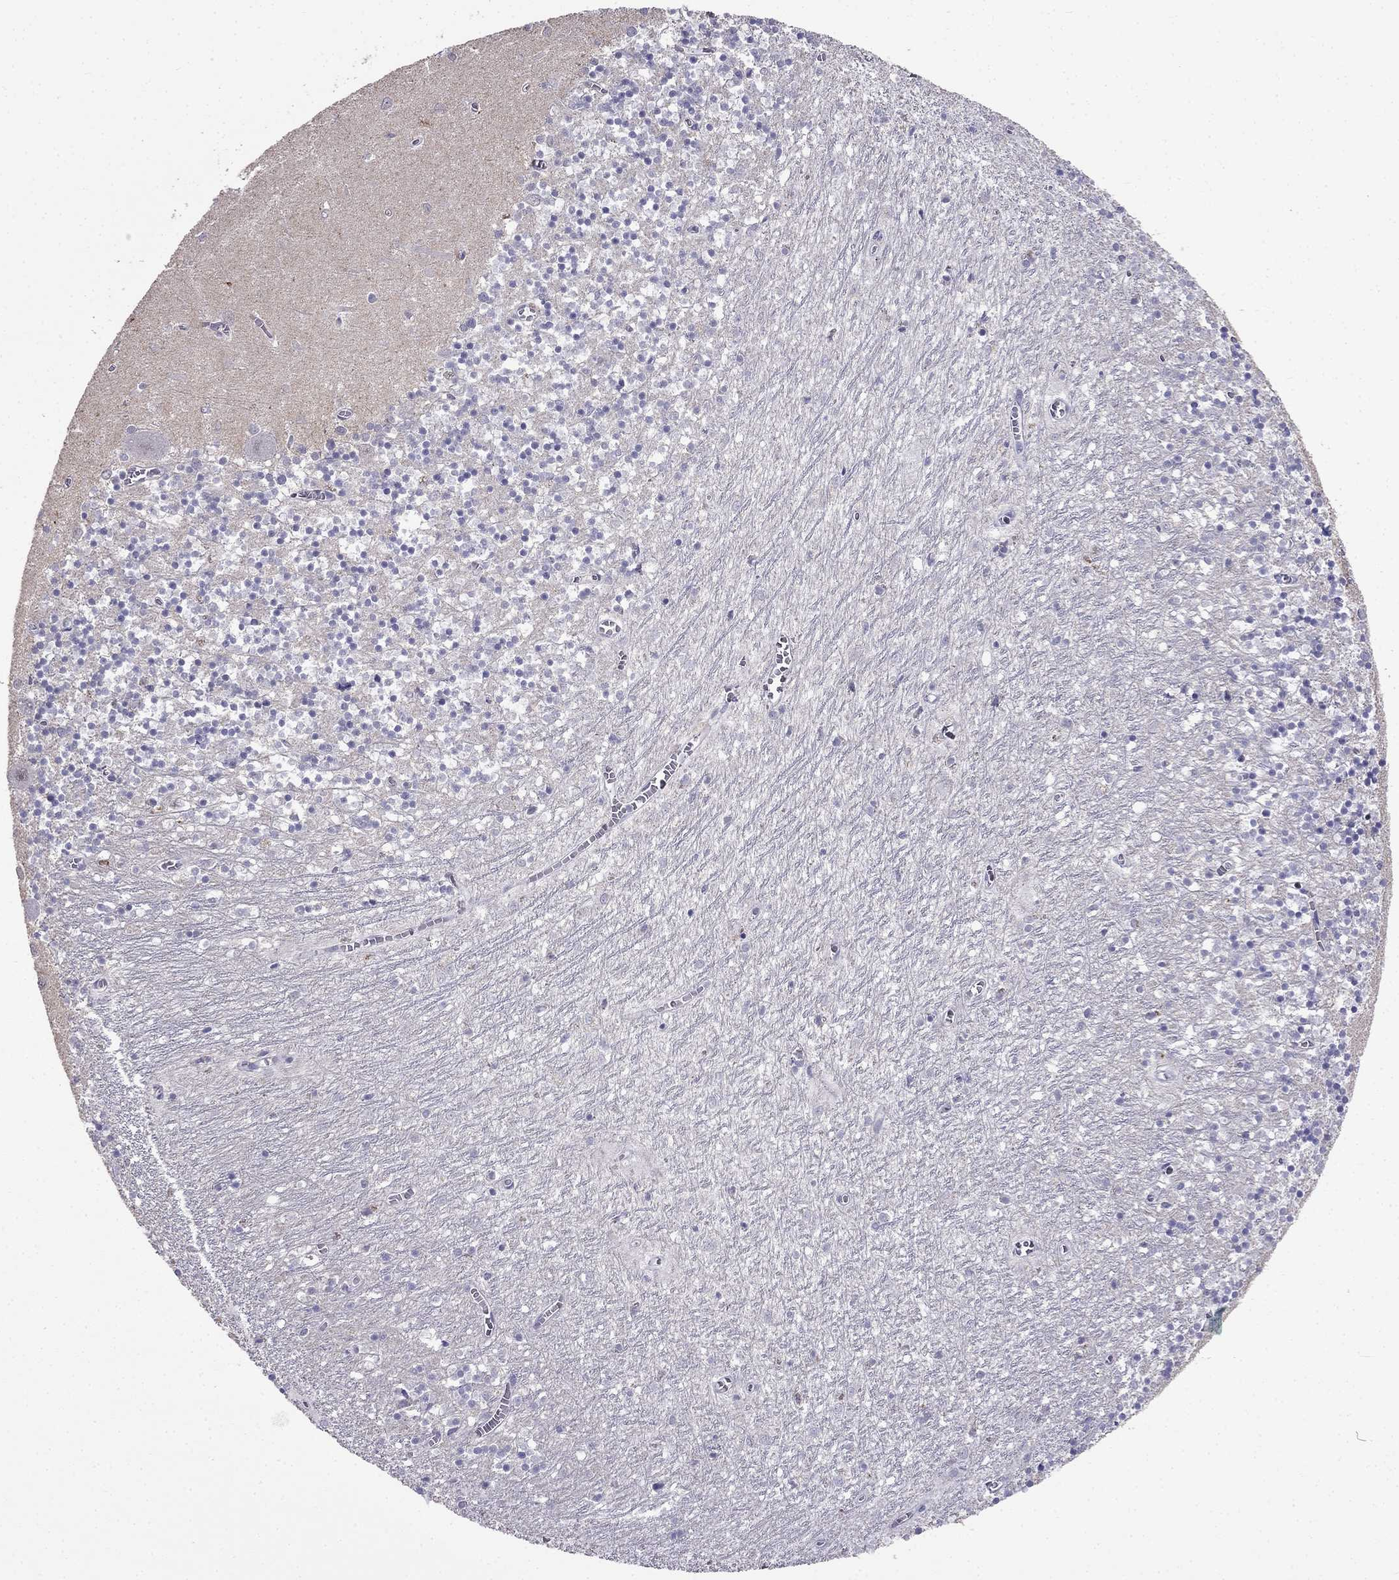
{"staining": {"intensity": "negative", "quantity": "none", "location": "none"}, "tissue": "cerebellum", "cell_type": "Cells in granular layer", "image_type": "normal", "snomed": [{"axis": "morphology", "description": "Normal tissue, NOS"}, {"axis": "topography", "description": "Cerebellum"}], "caption": "Immunohistochemistry (IHC) photomicrograph of benign human cerebellum stained for a protein (brown), which demonstrates no positivity in cells in granular layer. (DAB (3,3'-diaminobenzidine) IHC with hematoxylin counter stain).", "gene": "AQP9", "patient": {"sex": "female", "age": 64}}